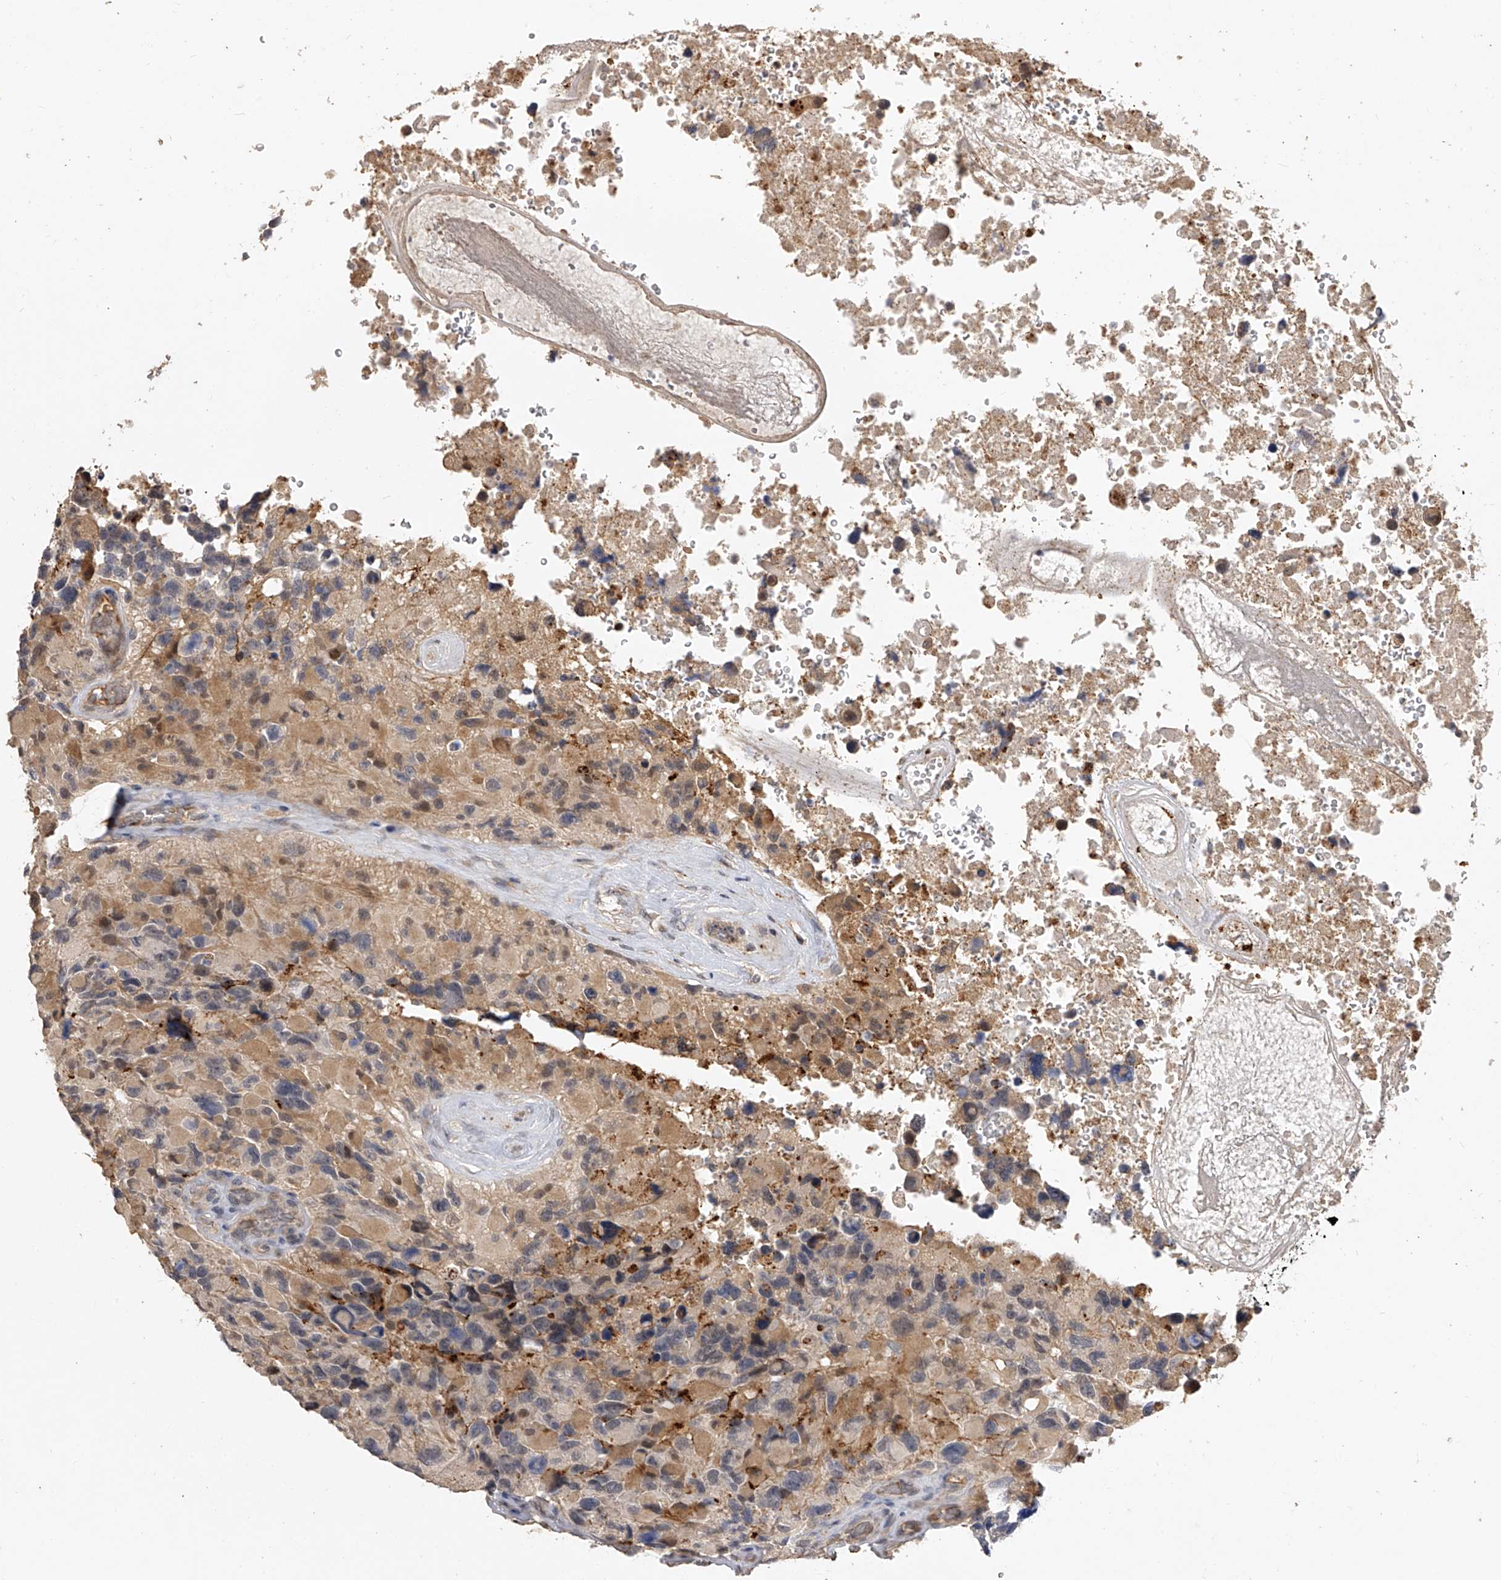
{"staining": {"intensity": "negative", "quantity": "none", "location": "none"}, "tissue": "glioma", "cell_type": "Tumor cells", "image_type": "cancer", "snomed": [{"axis": "morphology", "description": "Glioma, malignant, High grade"}, {"axis": "topography", "description": "Brain"}], "caption": "A high-resolution image shows IHC staining of glioma, which reveals no significant positivity in tumor cells.", "gene": "CFAP410", "patient": {"sex": "male", "age": 69}}